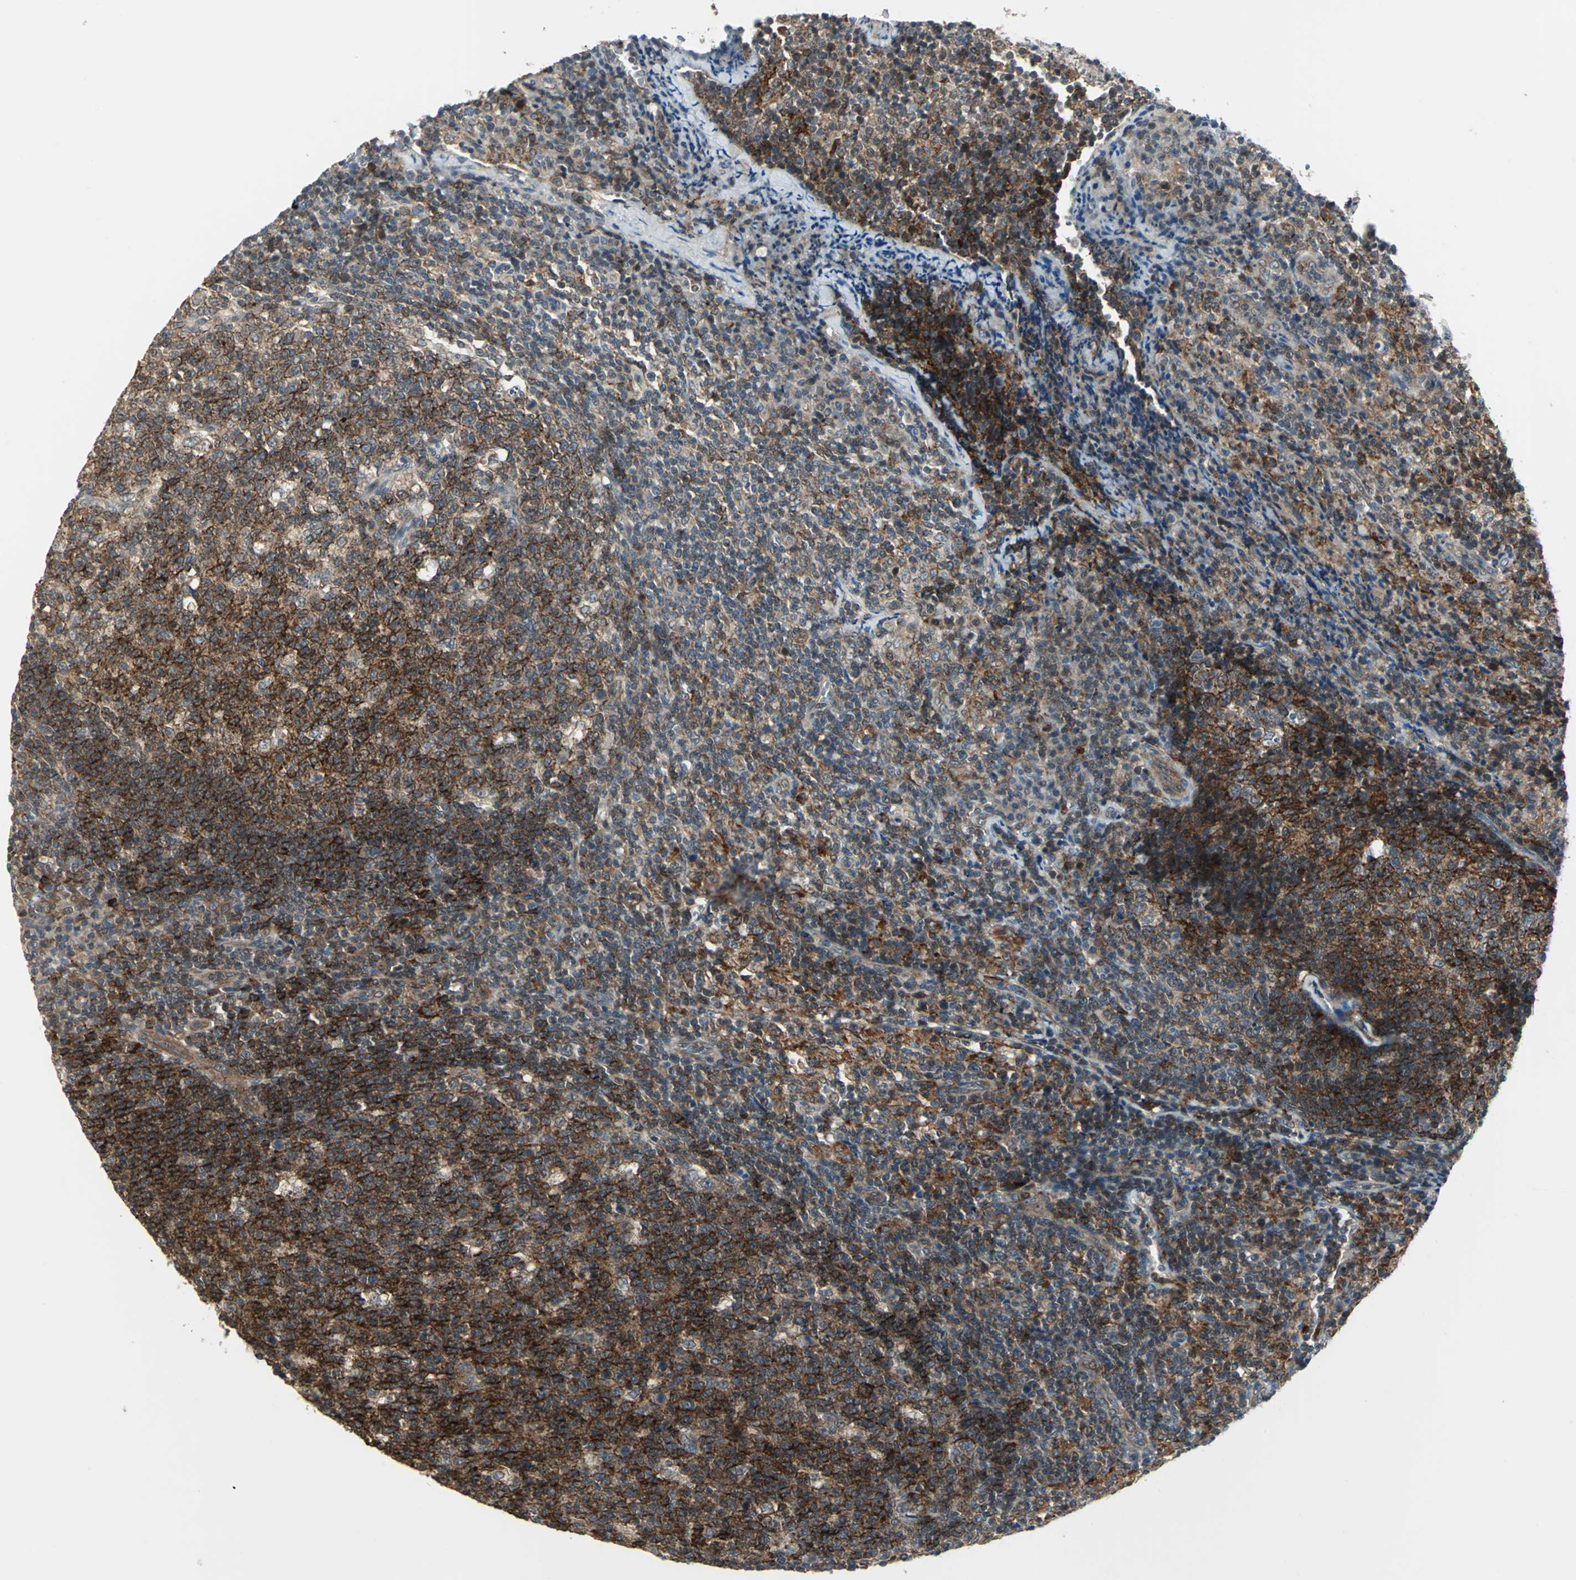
{"staining": {"intensity": "strong", "quantity": ">75%", "location": "cytoplasmic/membranous,nuclear"}, "tissue": "lymph node", "cell_type": "Germinal center cells", "image_type": "normal", "snomed": [{"axis": "morphology", "description": "Normal tissue, NOS"}, {"axis": "morphology", "description": "Inflammation, NOS"}, {"axis": "topography", "description": "Lymph node"}], "caption": "This photomicrograph shows immunohistochemistry staining of benign lymph node, with high strong cytoplasmic/membranous,nuclear staining in approximately >75% of germinal center cells.", "gene": "PLAGL2", "patient": {"sex": "male", "age": 55}}